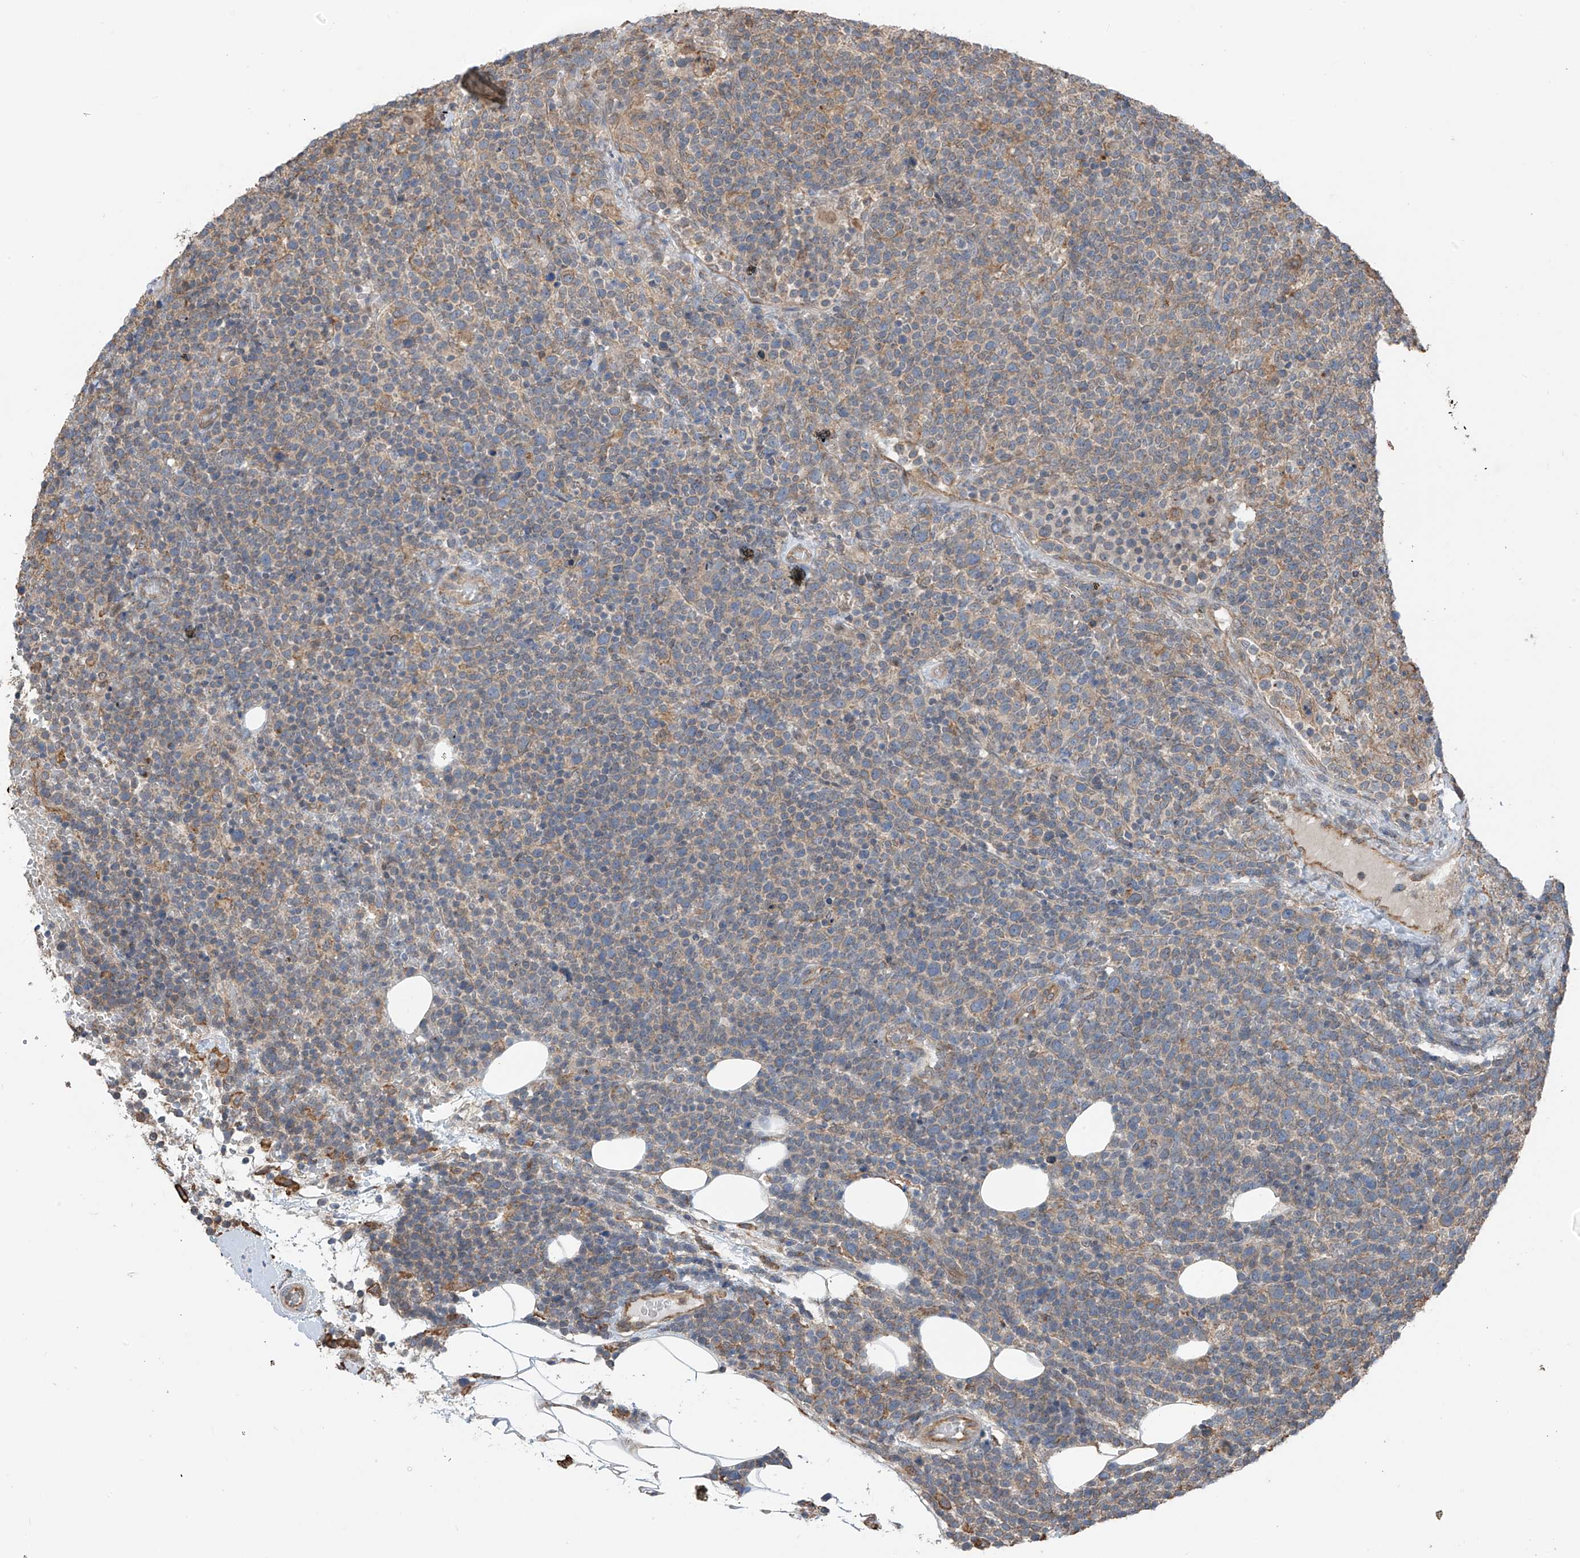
{"staining": {"intensity": "weak", "quantity": "<25%", "location": "cytoplasmic/membranous"}, "tissue": "lymphoma", "cell_type": "Tumor cells", "image_type": "cancer", "snomed": [{"axis": "morphology", "description": "Malignant lymphoma, non-Hodgkin's type, High grade"}, {"axis": "topography", "description": "Lymph node"}], "caption": "Immunohistochemistry (IHC) micrograph of human high-grade malignant lymphoma, non-Hodgkin's type stained for a protein (brown), which exhibits no staining in tumor cells.", "gene": "ZNF189", "patient": {"sex": "male", "age": 61}}